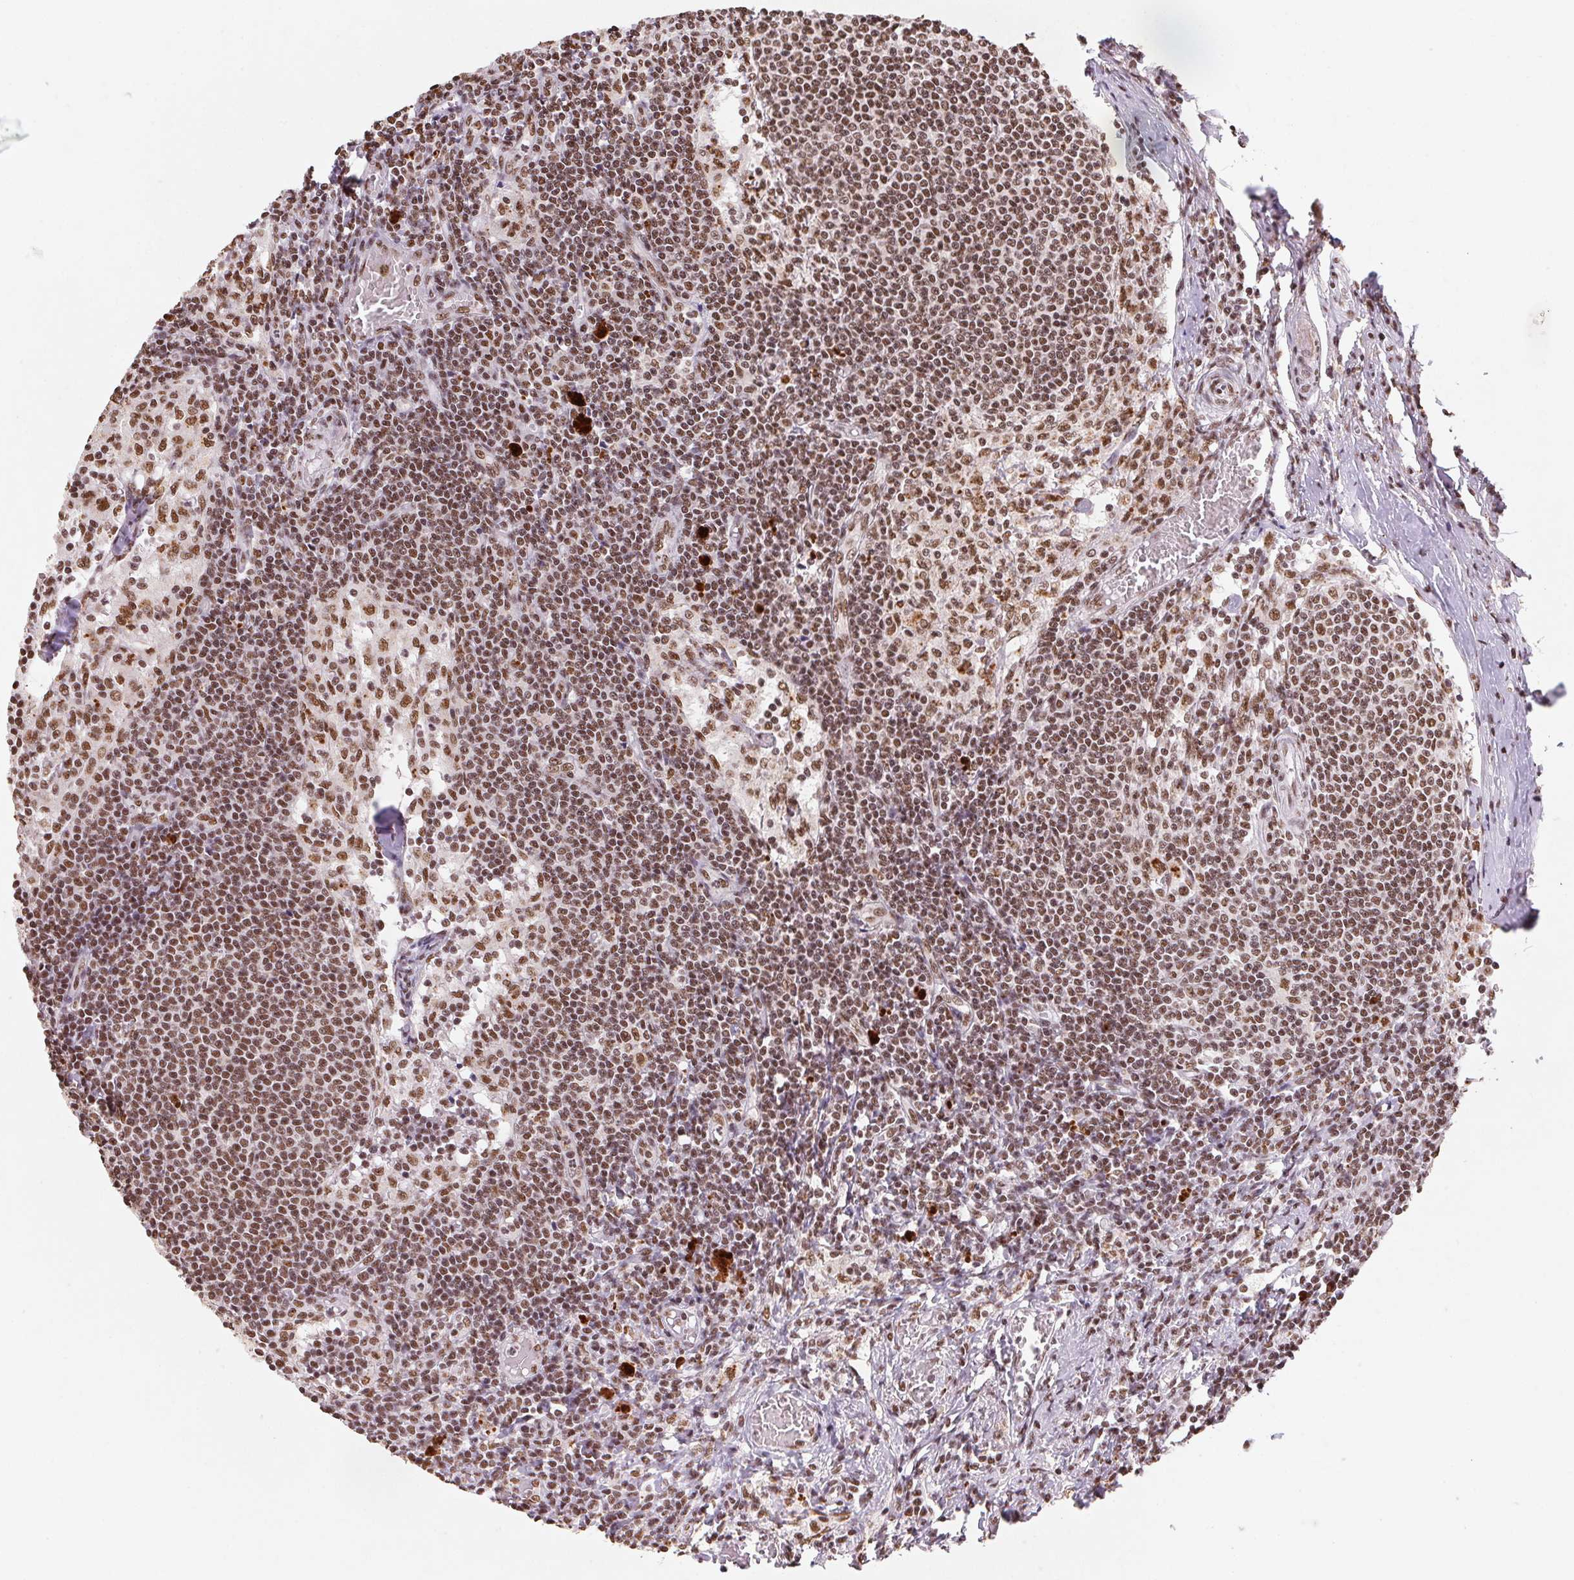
{"staining": {"intensity": "moderate", "quantity": ">75%", "location": "nuclear"}, "tissue": "lymph node", "cell_type": "Germinal center cells", "image_type": "normal", "snomed": [{"axis": "morphology", "description": "Normal tissue, NOS"}, {"axis": "topography", "description": "Lymph node"}], "caption": "An image of human lymph node stained for a protein shows moderate nuclear brown staining in germinal center cells. The staining is performed using DAB (3,3'-diaminobenzidine) brown chromogen to label protein expression. The nuclei are counter-stained blue using hematoxylin.", "gene": "SNRPG", "patient": {"sex": "female", "age": 69}}